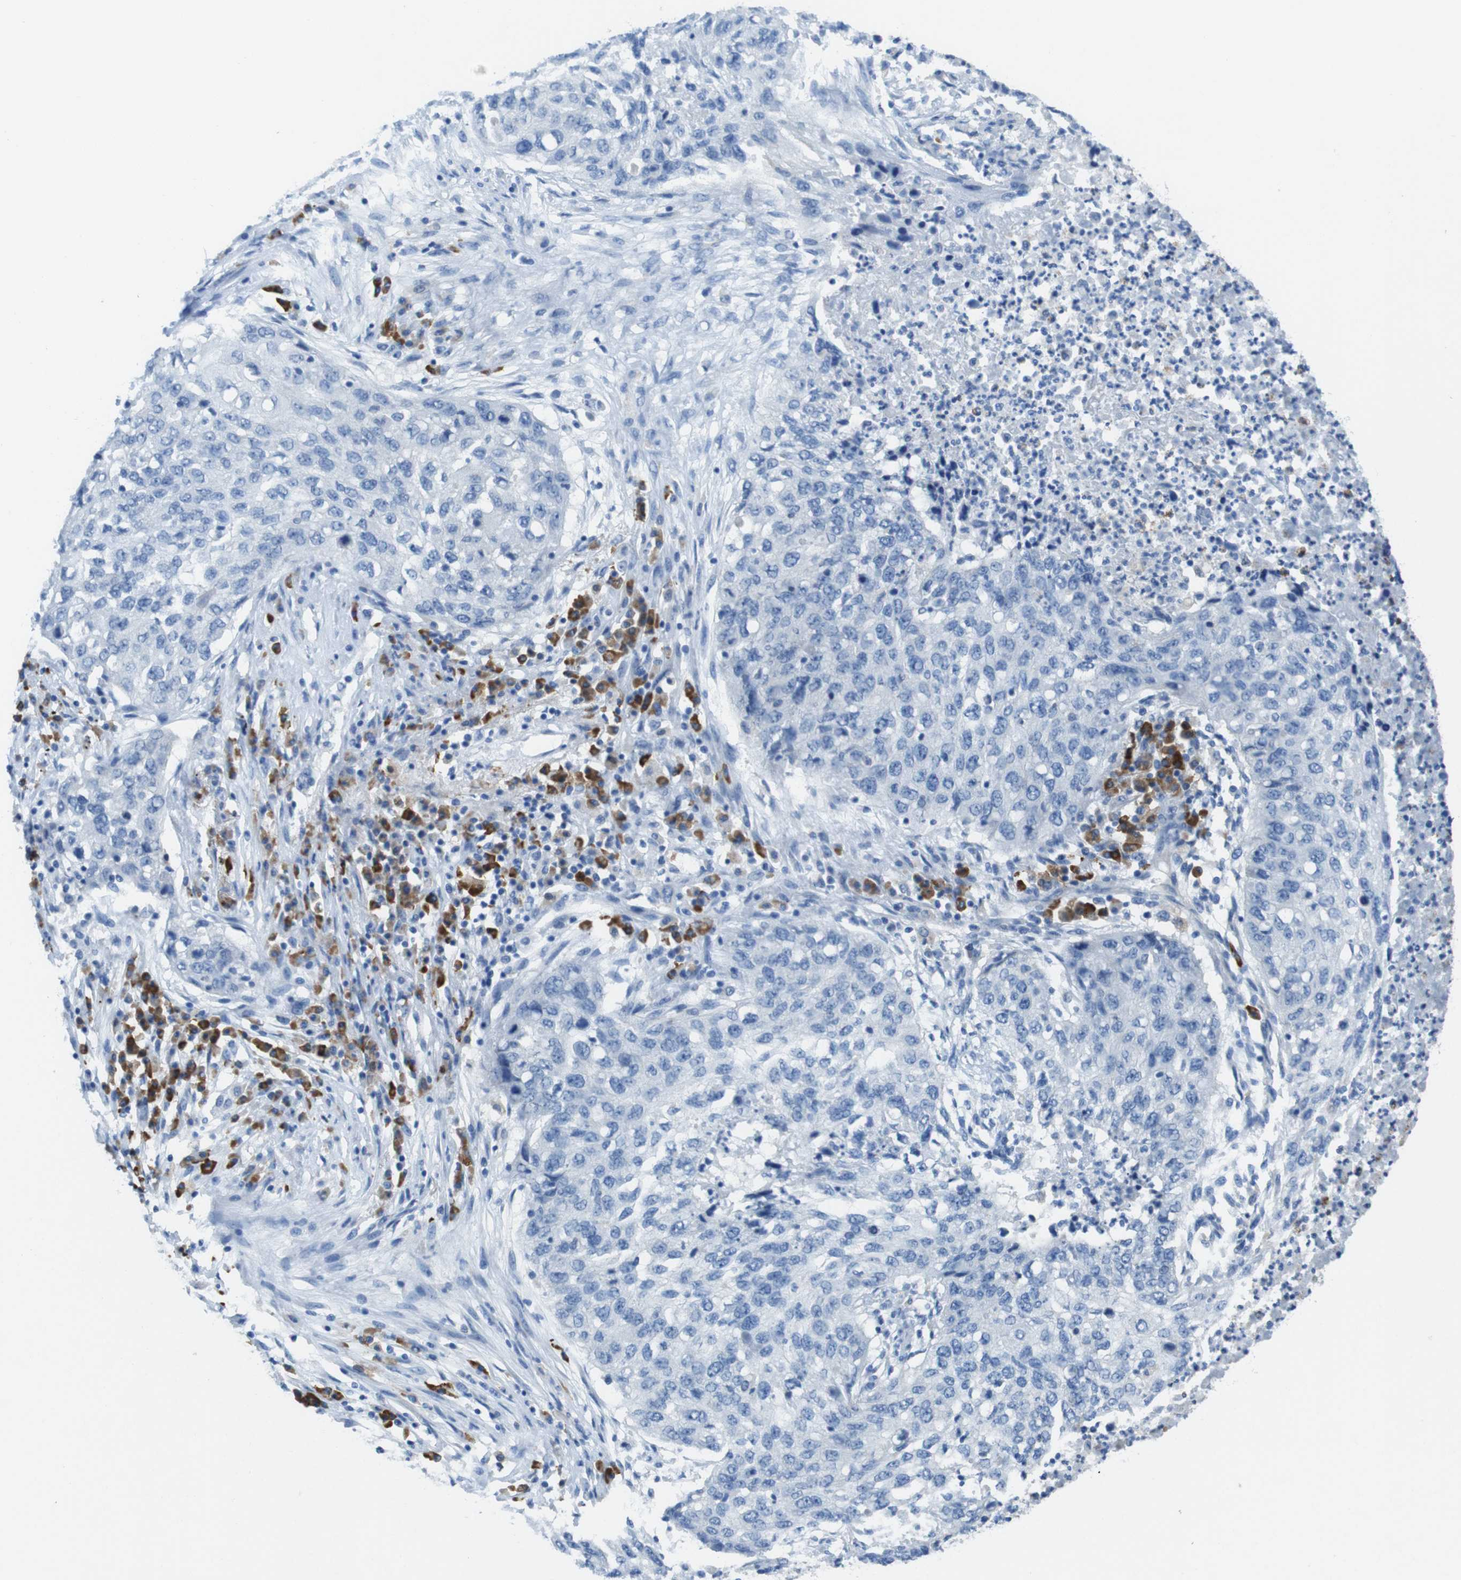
{"staining": {"intensity": "negative", "quantity": "none", "location": "none"}, "tissue": "lung cancer", "cell_type": "Tumor cells", "image_type": "cancer", "snomed": [{"axis": "morphology", "description": "Squamous cell carcinoma, NOS"}, {"axis": "topography", "description": "Lung"}], "caption": "The immunohistochemistry histopathology image has no significant expression in tumor cells of lung squamous cell carcinoma tissue.", "gene": "CLMN", "patient": {"sex": "female", "age": 63}}